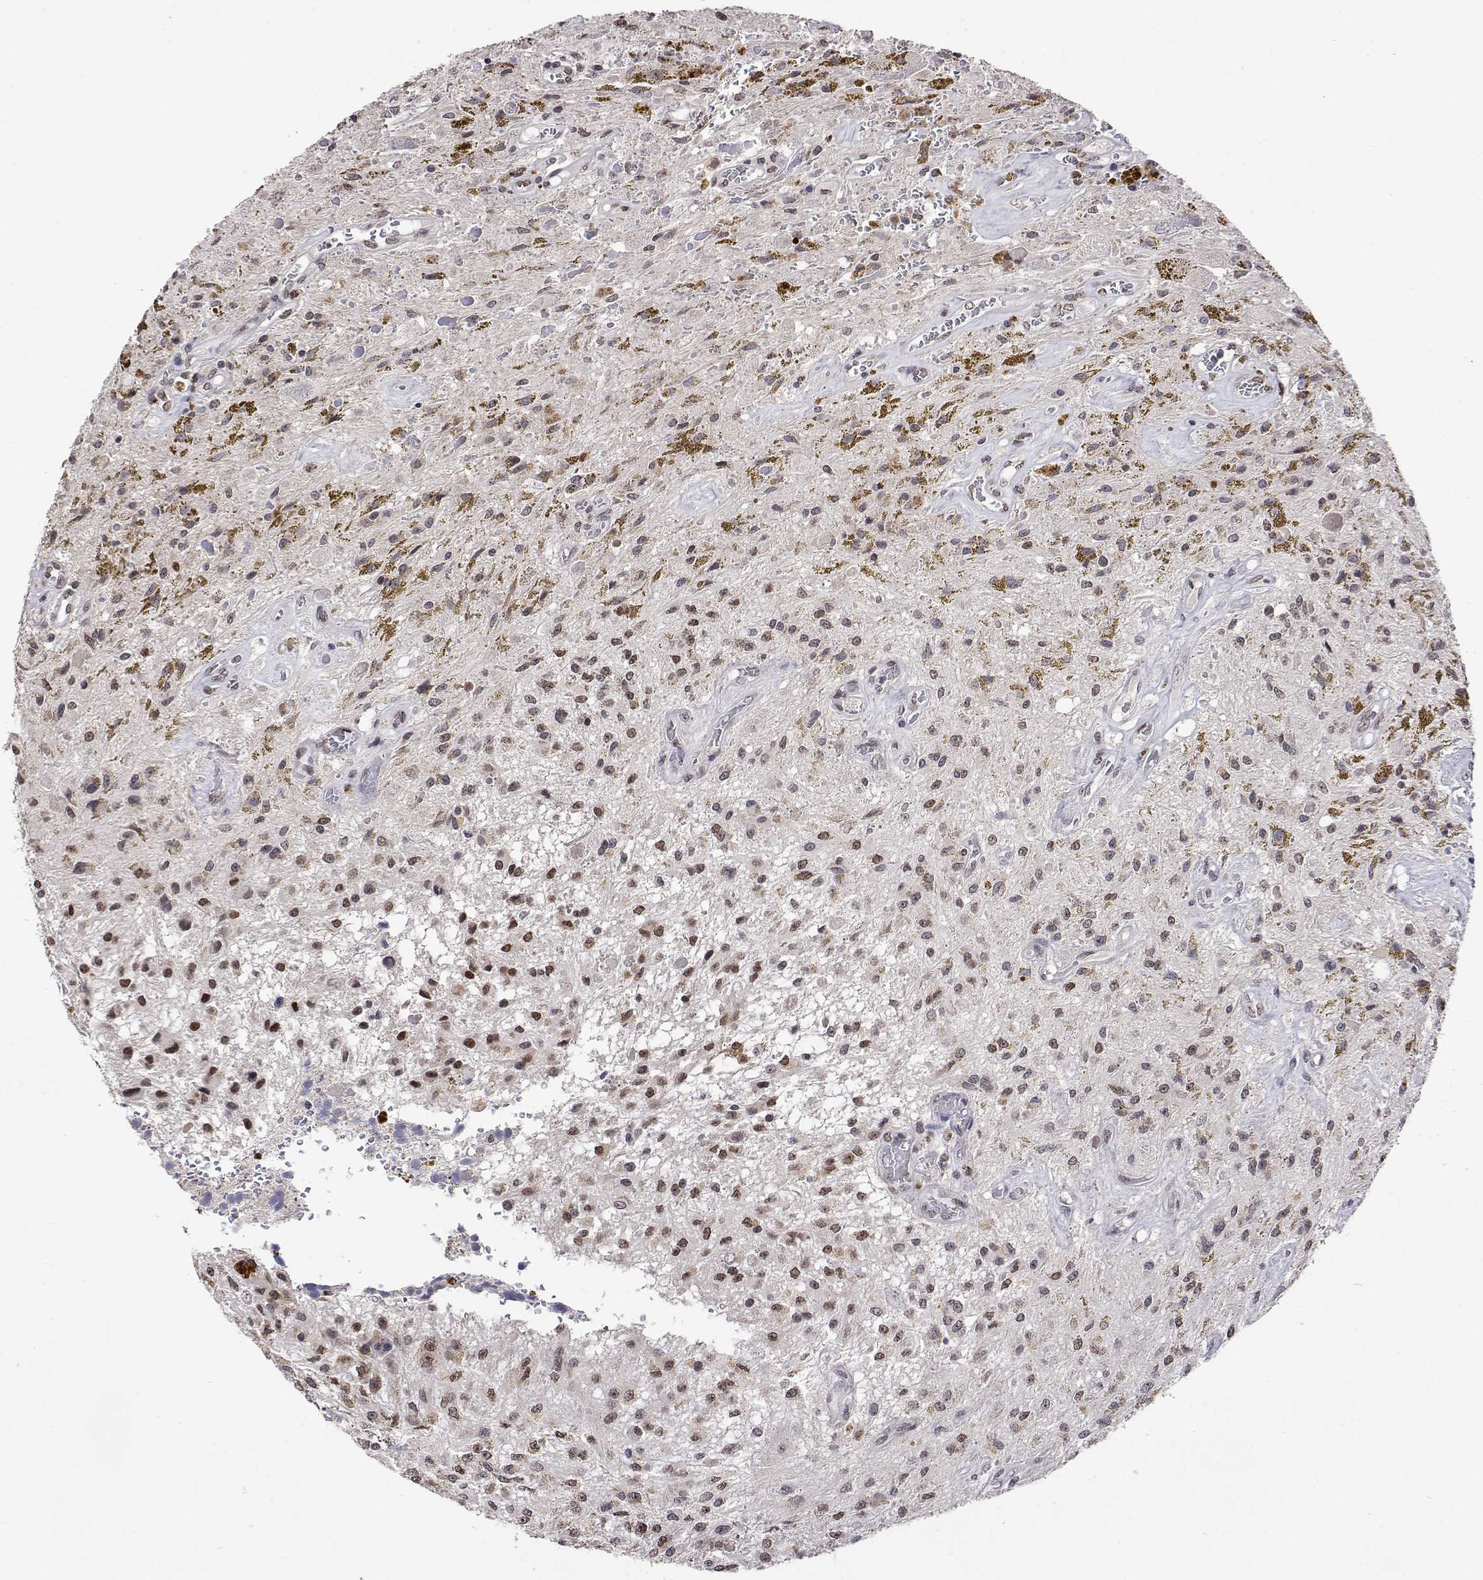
{"staining": {"intensity": "moderate", "quantity": ">75%", "location": "nuclear"}, "tissue": "glioma", "cell_type": "Tumor cells", "image_type": "cancer", "snomed": [{"axis": "morphology", "description": "Glioma, malignant, Low grade"}, {"axis": "topography", "description": "Cerebellum"}], "caption": "Human glioma stained for a protein (brown) displays moderate nuclear positive expression in about >75% of tumor cells.", "gene": "HNRNPA0", "patient": {"sex": "female", "age": 14}}